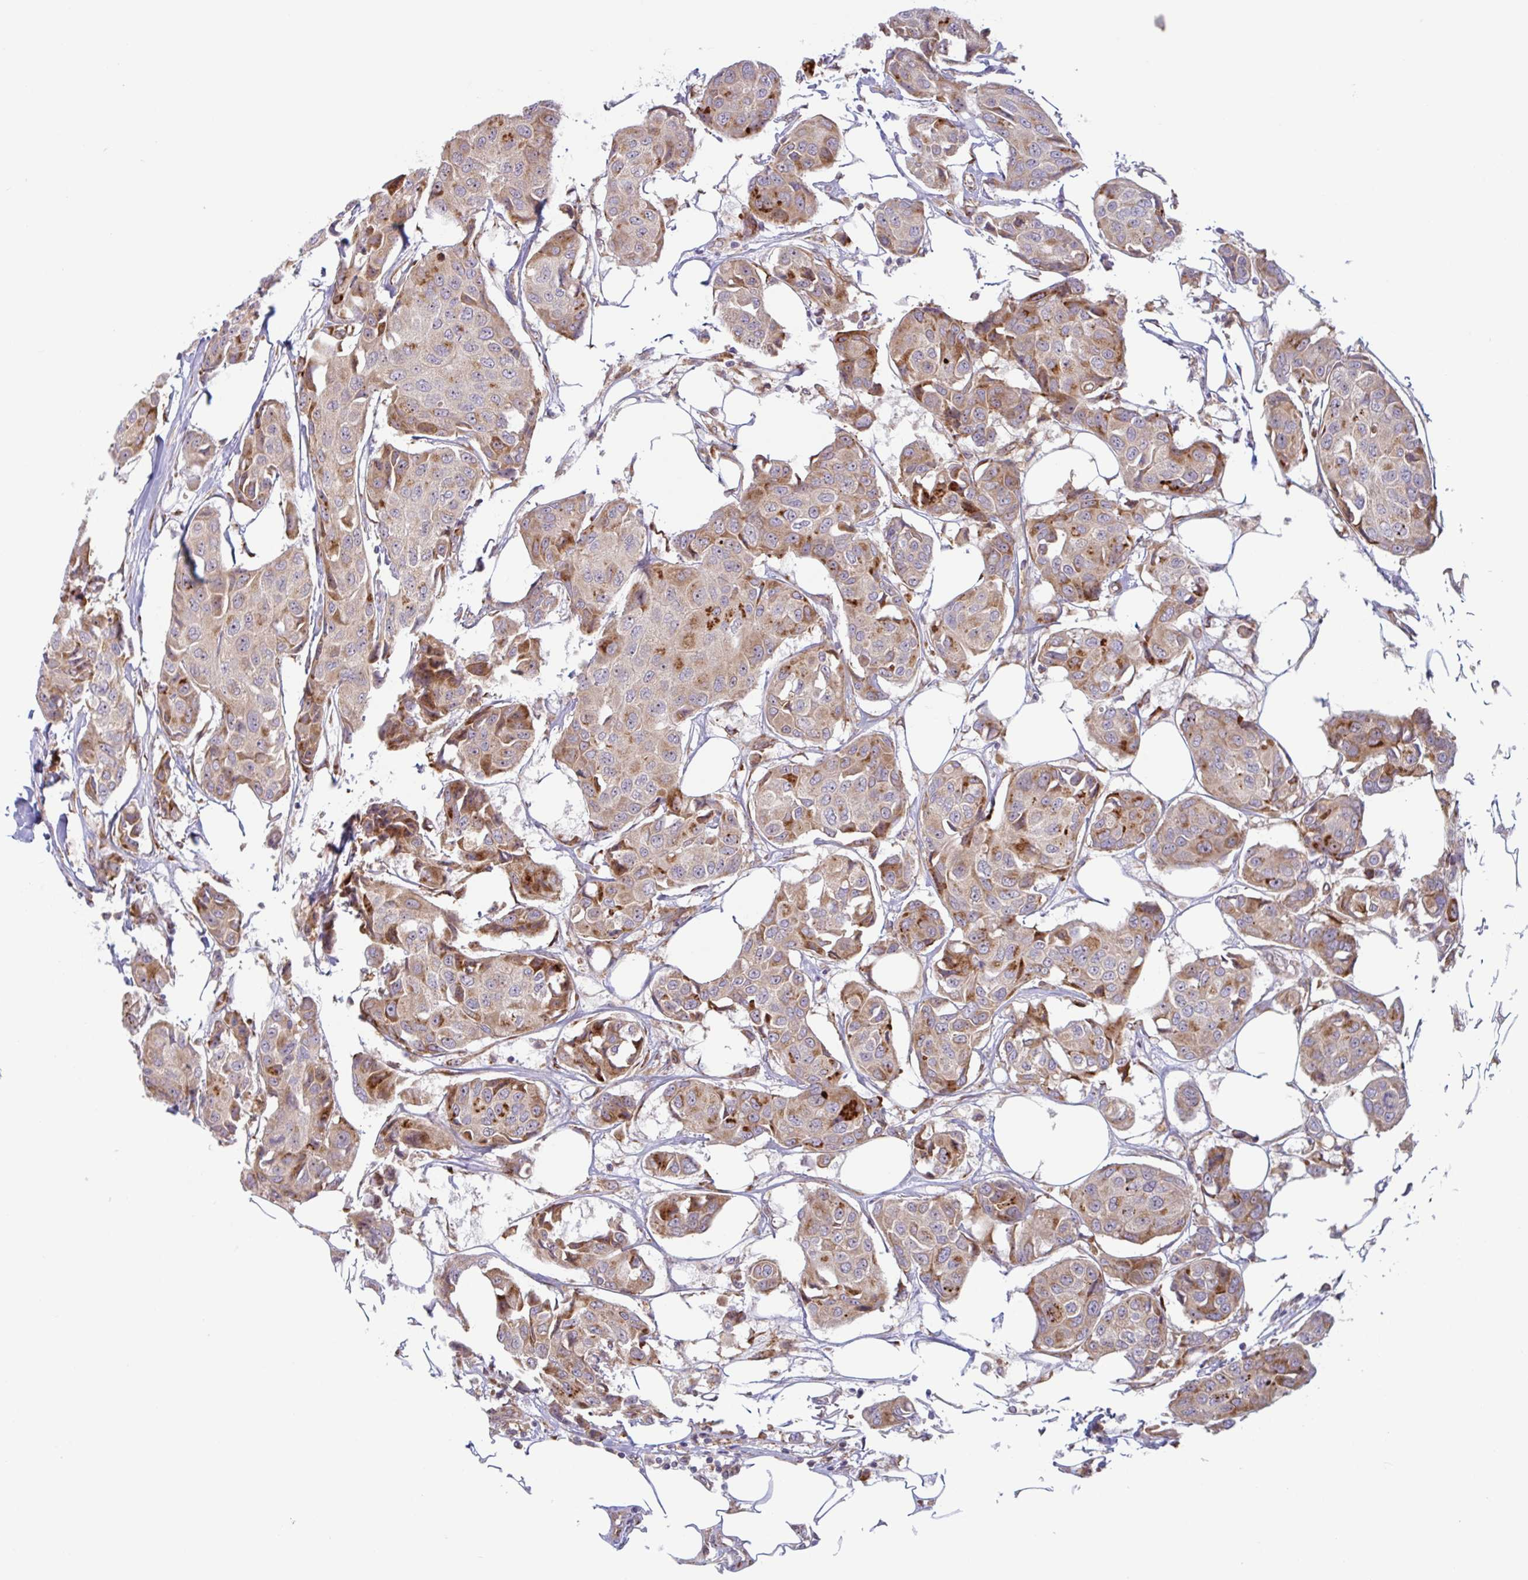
{"staining": {"intensity": "moderate", "quantity": "25%-75%", "location": "cytoplasmic/membranous"}, "tissue": "breast cancer", "cell_type": "Tumor cells", "image_type": "cancer", "snomed": [{"axis": "morphology", "description": "Duct carcinoma"}, {"axis": "topography", "description": "Breast"}, {"axis": "topography", "description": "Lymph node"}], "caption": "IHC histopathology image of human breast intraductal carcinoma stained for a protein (brown), which shows medium levels of moderate cytoplasmic/membranous positivity in approximately 25%-75% of tumor cells.", "gene": "RIT1", "patient": {"sex": "female", "age": 80}}